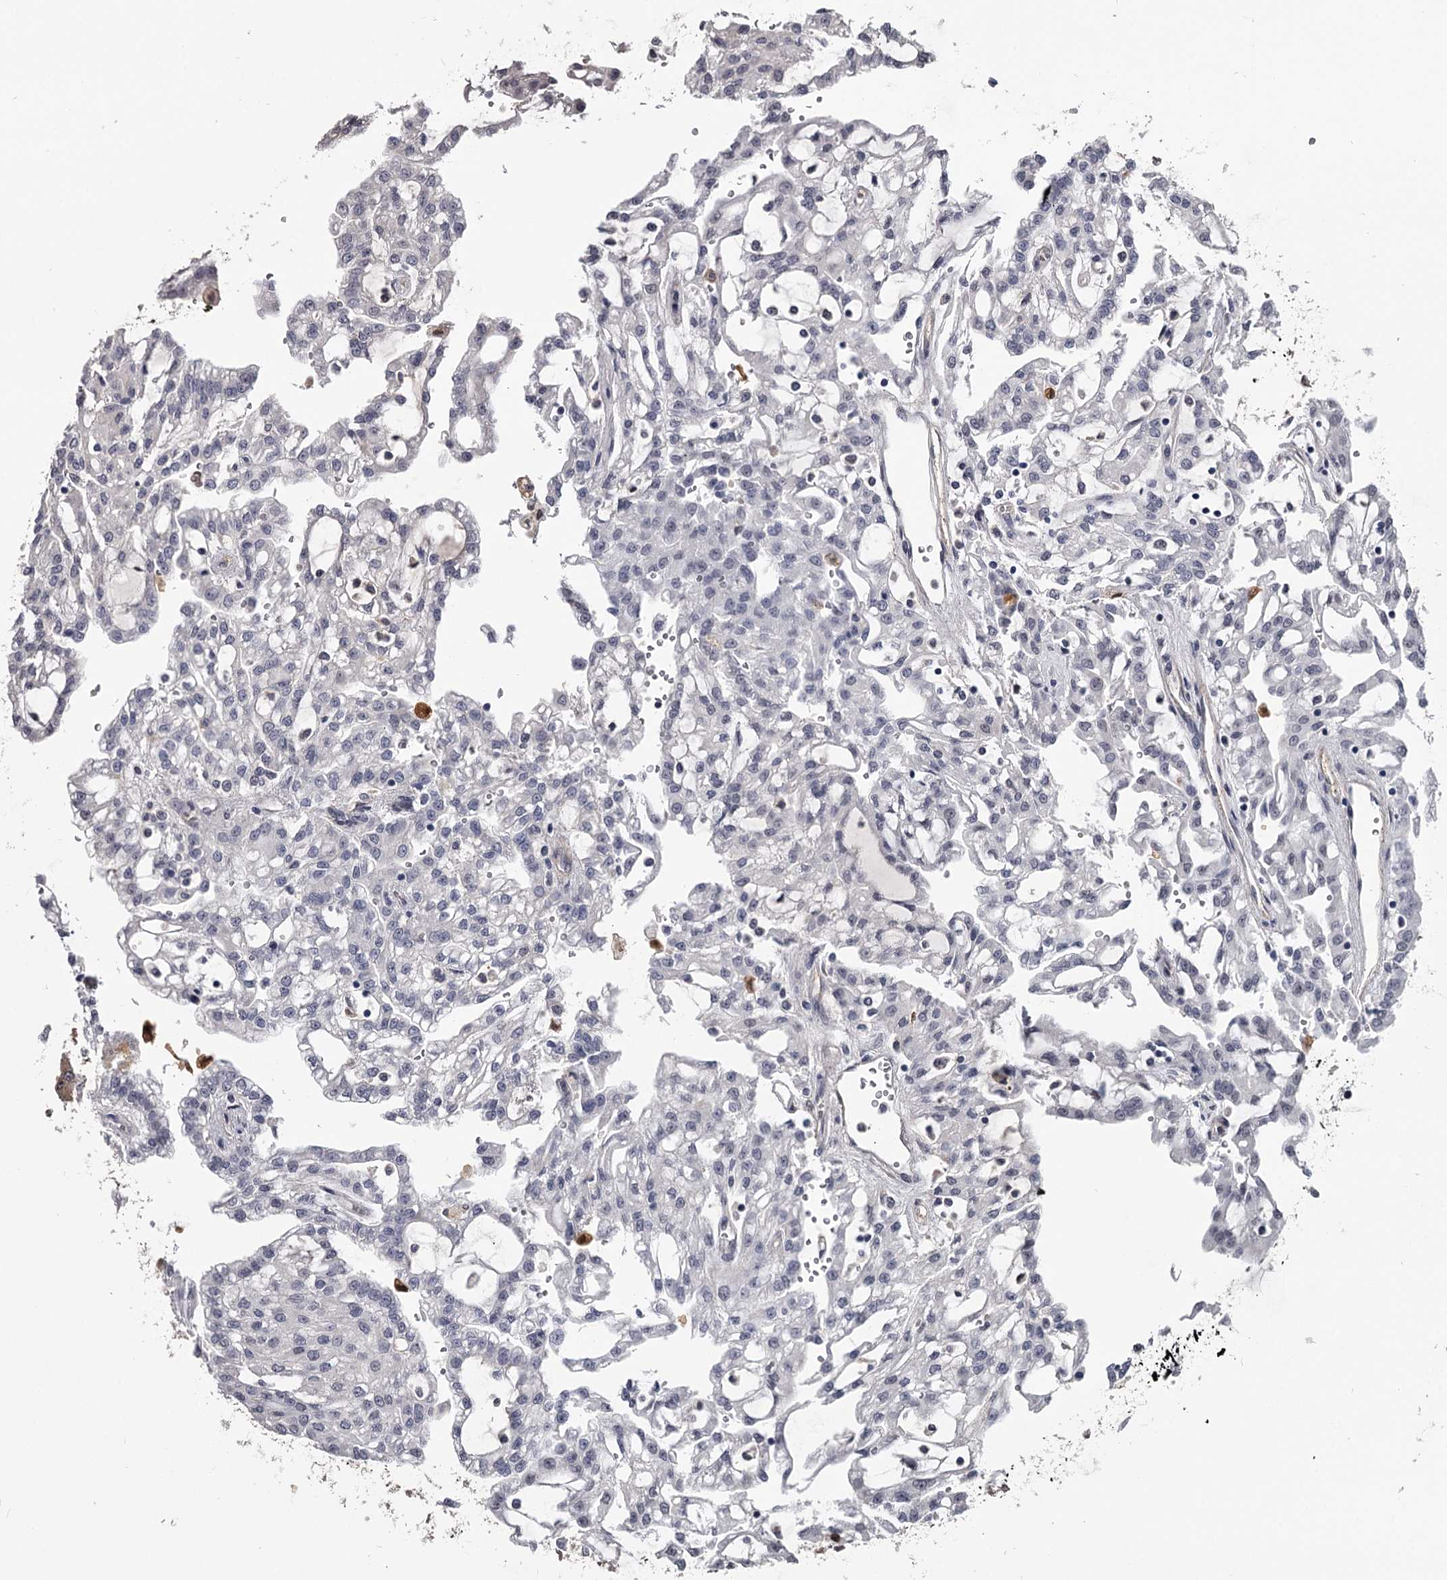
{"staining": {"intensity": "negative", "quantity": "none", "location": "none"}, "tissue": "renal cancer", "cell_type": "Tumor cells", "image_type": "cancer", "snomed": [{"axis": "morphology", "description": "Adenocarcinoma, NOS"}, {"axis": "topography", "description": "Kidney"}], "caption": "High power microscopy micrograph of an immunohistochemistry (IHC) image of renal cancer (adenocarcinoma), revealing no significant positivity in tumor cells.", "gene": "GSTO1", "patient": {"sex": "male", "age": 63}}